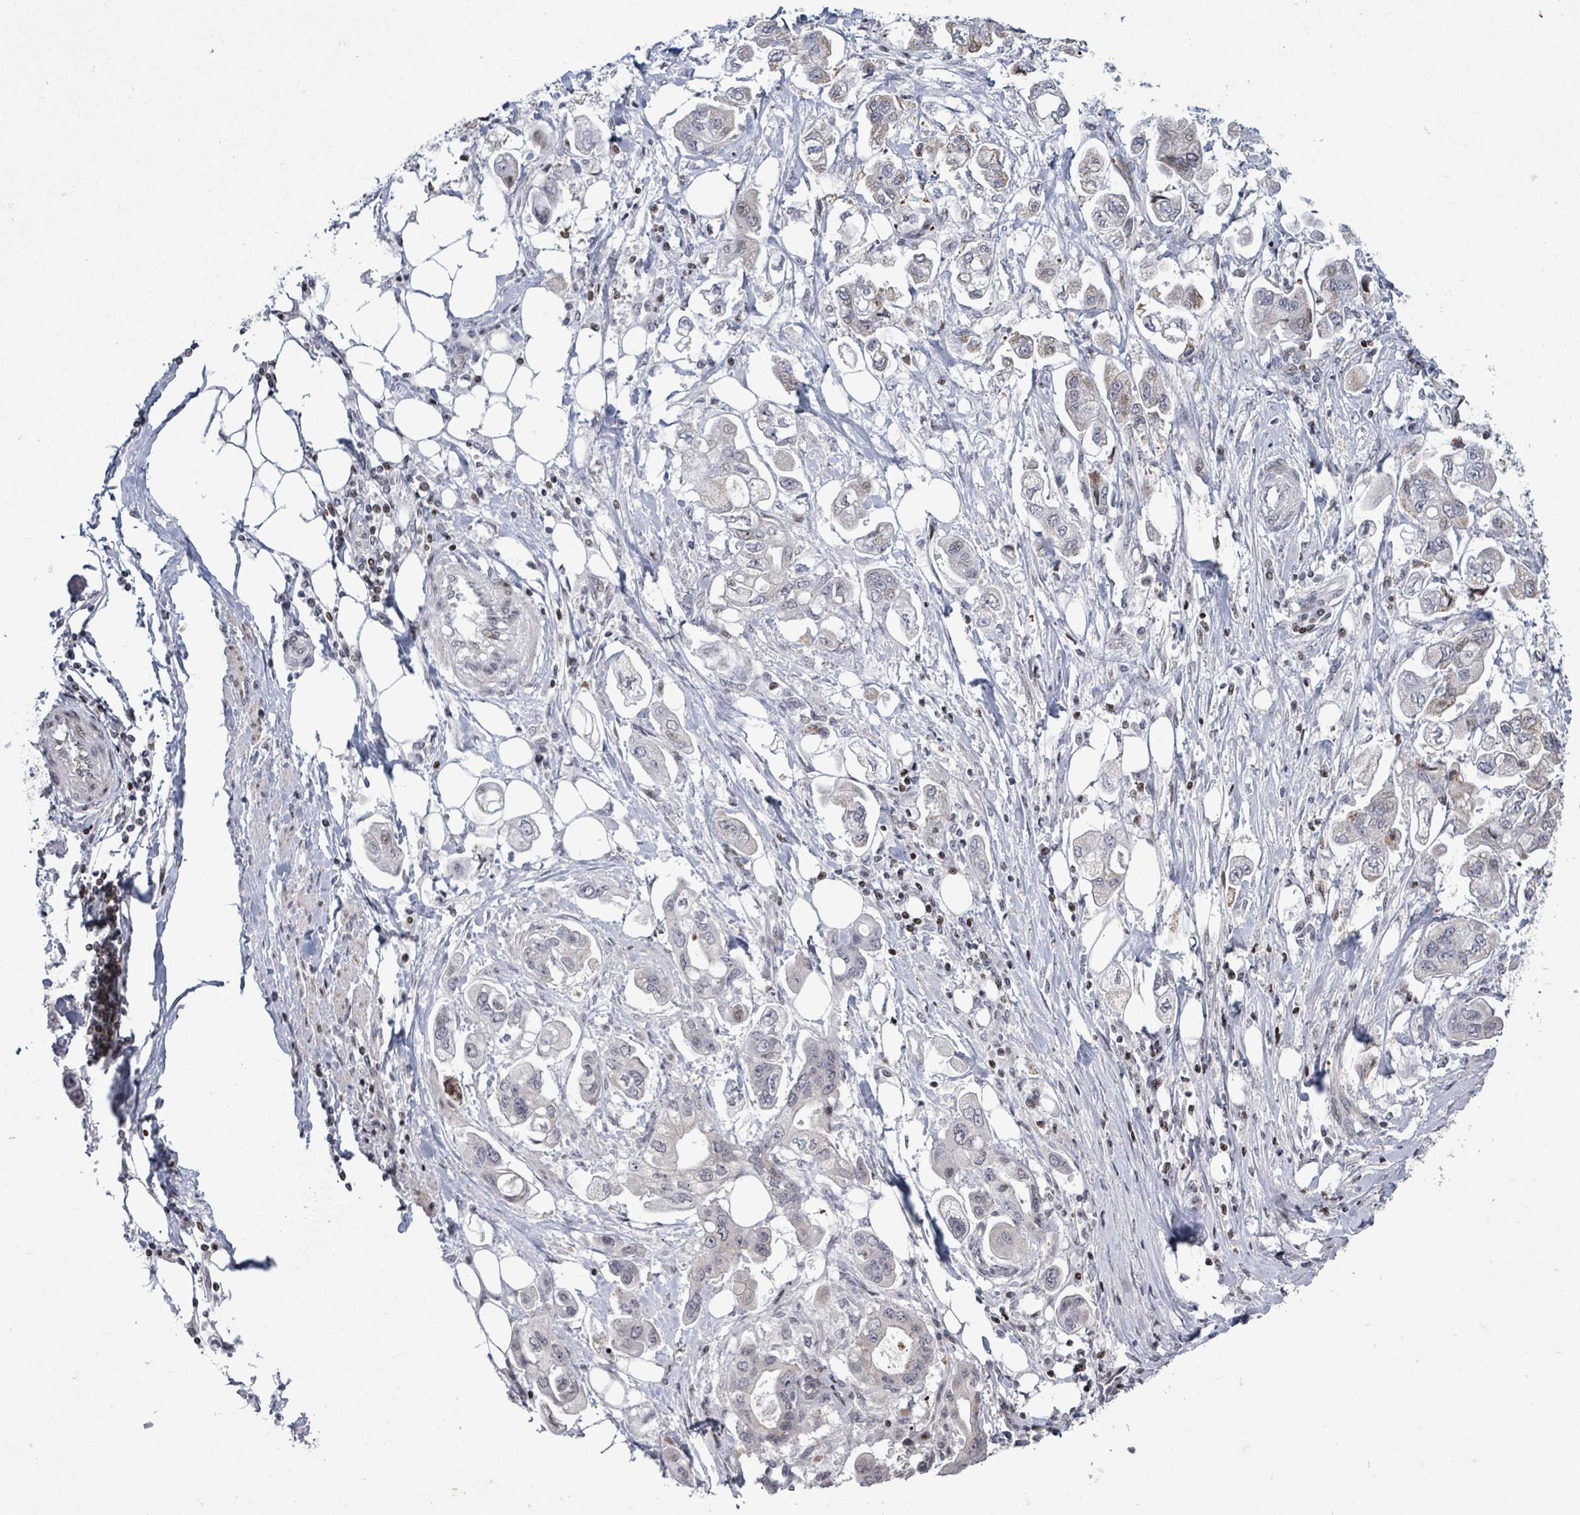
{"staining": {"intensity": "strong", "quantity": "<25%", "location": "cytoplasmic/membranous"}, "tissue": "stomach cancer", "cell_type": "Tumor cells", "image_type": "cancer", "snomed": [{"axis": "morphology", "description": "Adenocarcinoma, NOS"}, {"axis": "topography", "description": "Stomach"}], "caption": "Human adenocarcinoma (stomach) stained with a protein marker demonstrates strong staining in tumor cells.", "gene": "FNDC4", "patient": {"sex": "male", "age": 62}}